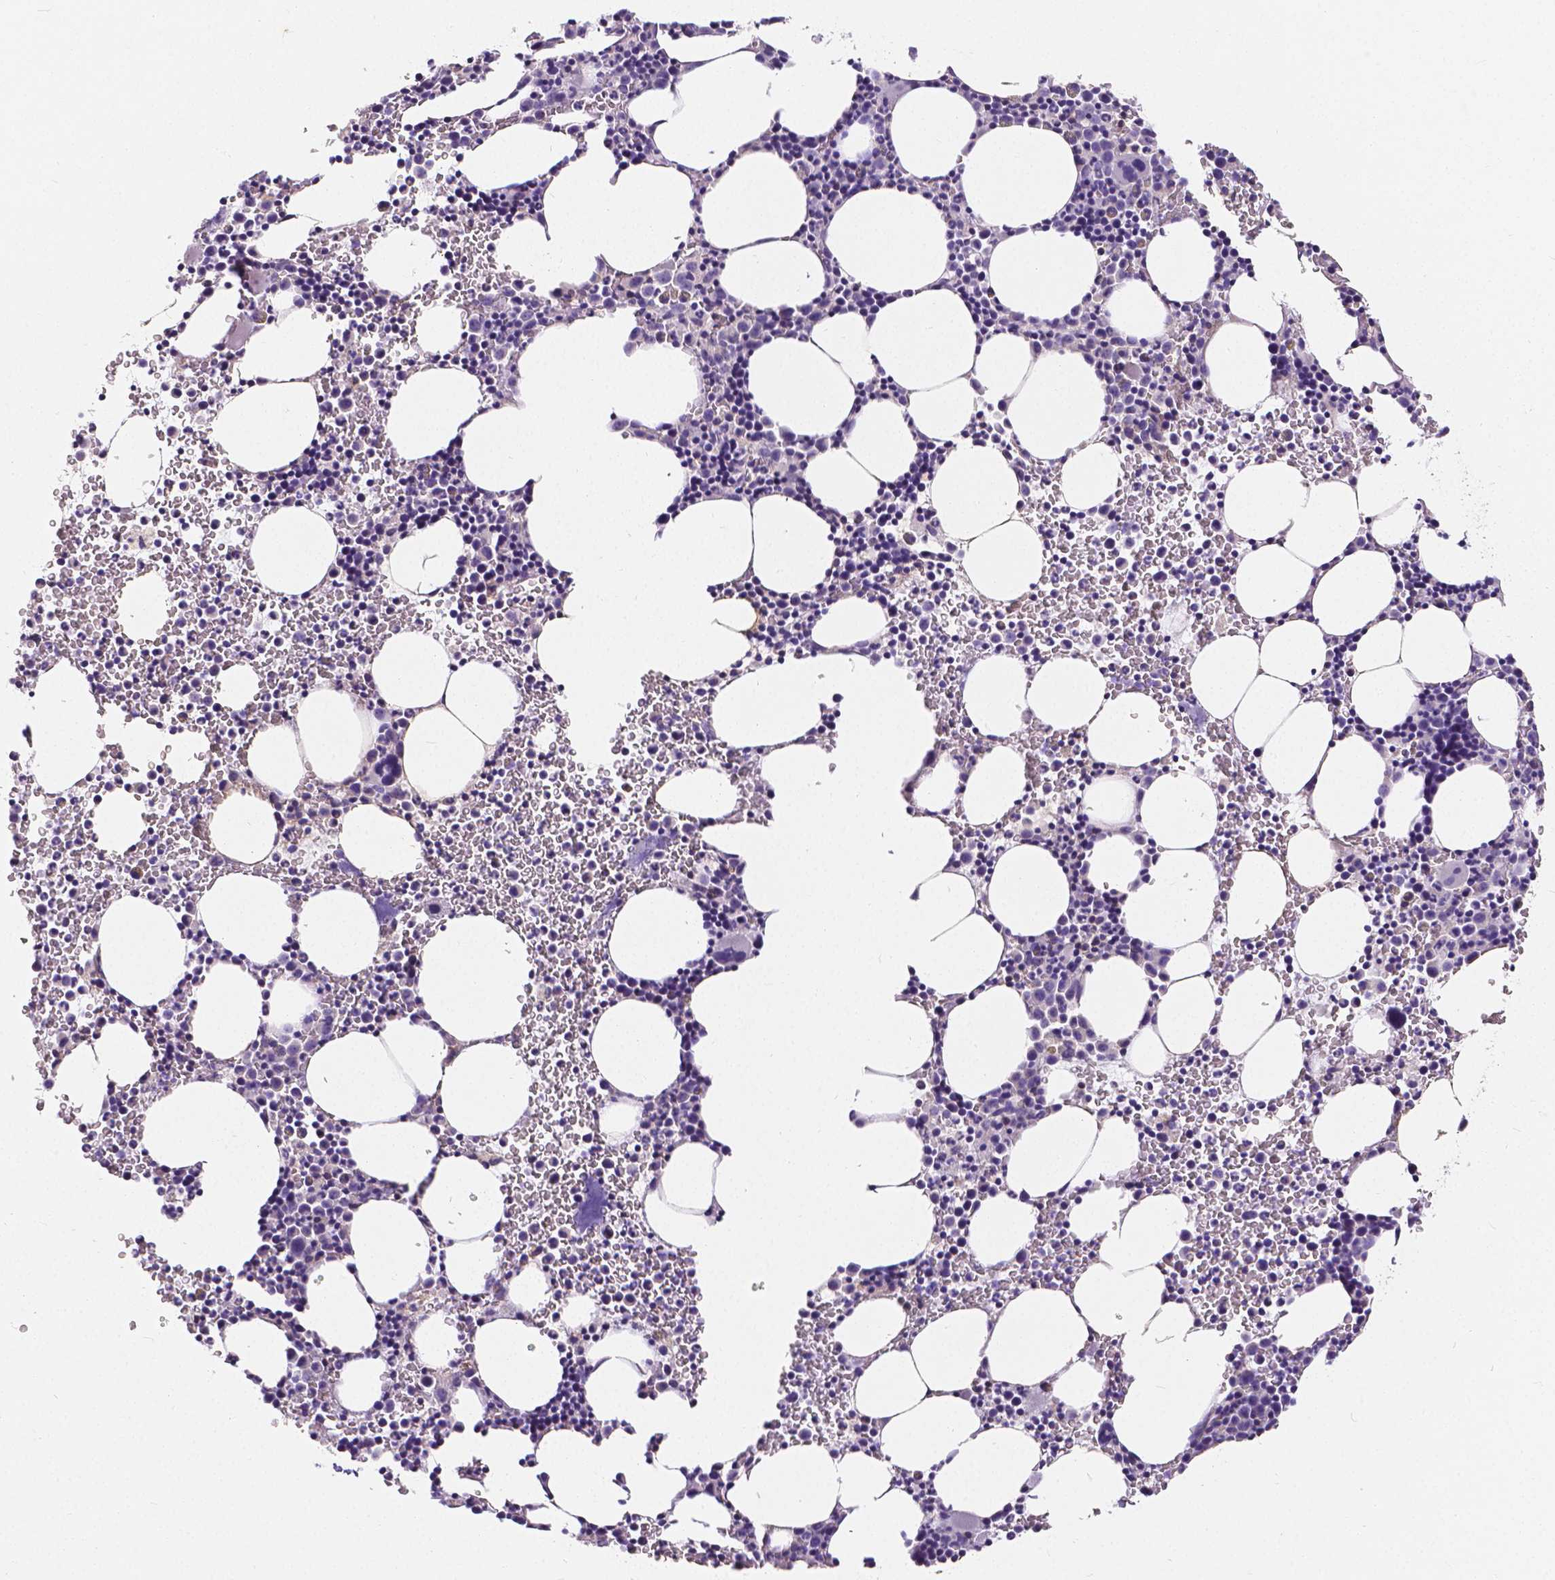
{"staining": {"intensity": "negative", "quantity": "none", "location": "none"}, "tissue": "bone marrow", "cell_type": "Hematopoietic cells", "image_type": "normal", "snomed": [{"axis": "morphology", "description": "Normal tissue, NOS"}, {"axis": "topography", "description": "Bone marrow"}], "caption": "Immunohistochemistry of unremarkable bone marrow shows no staining in hematopoietic cells.", "gene": "CD4", "patient": {"sex": "male", "age": 58}}